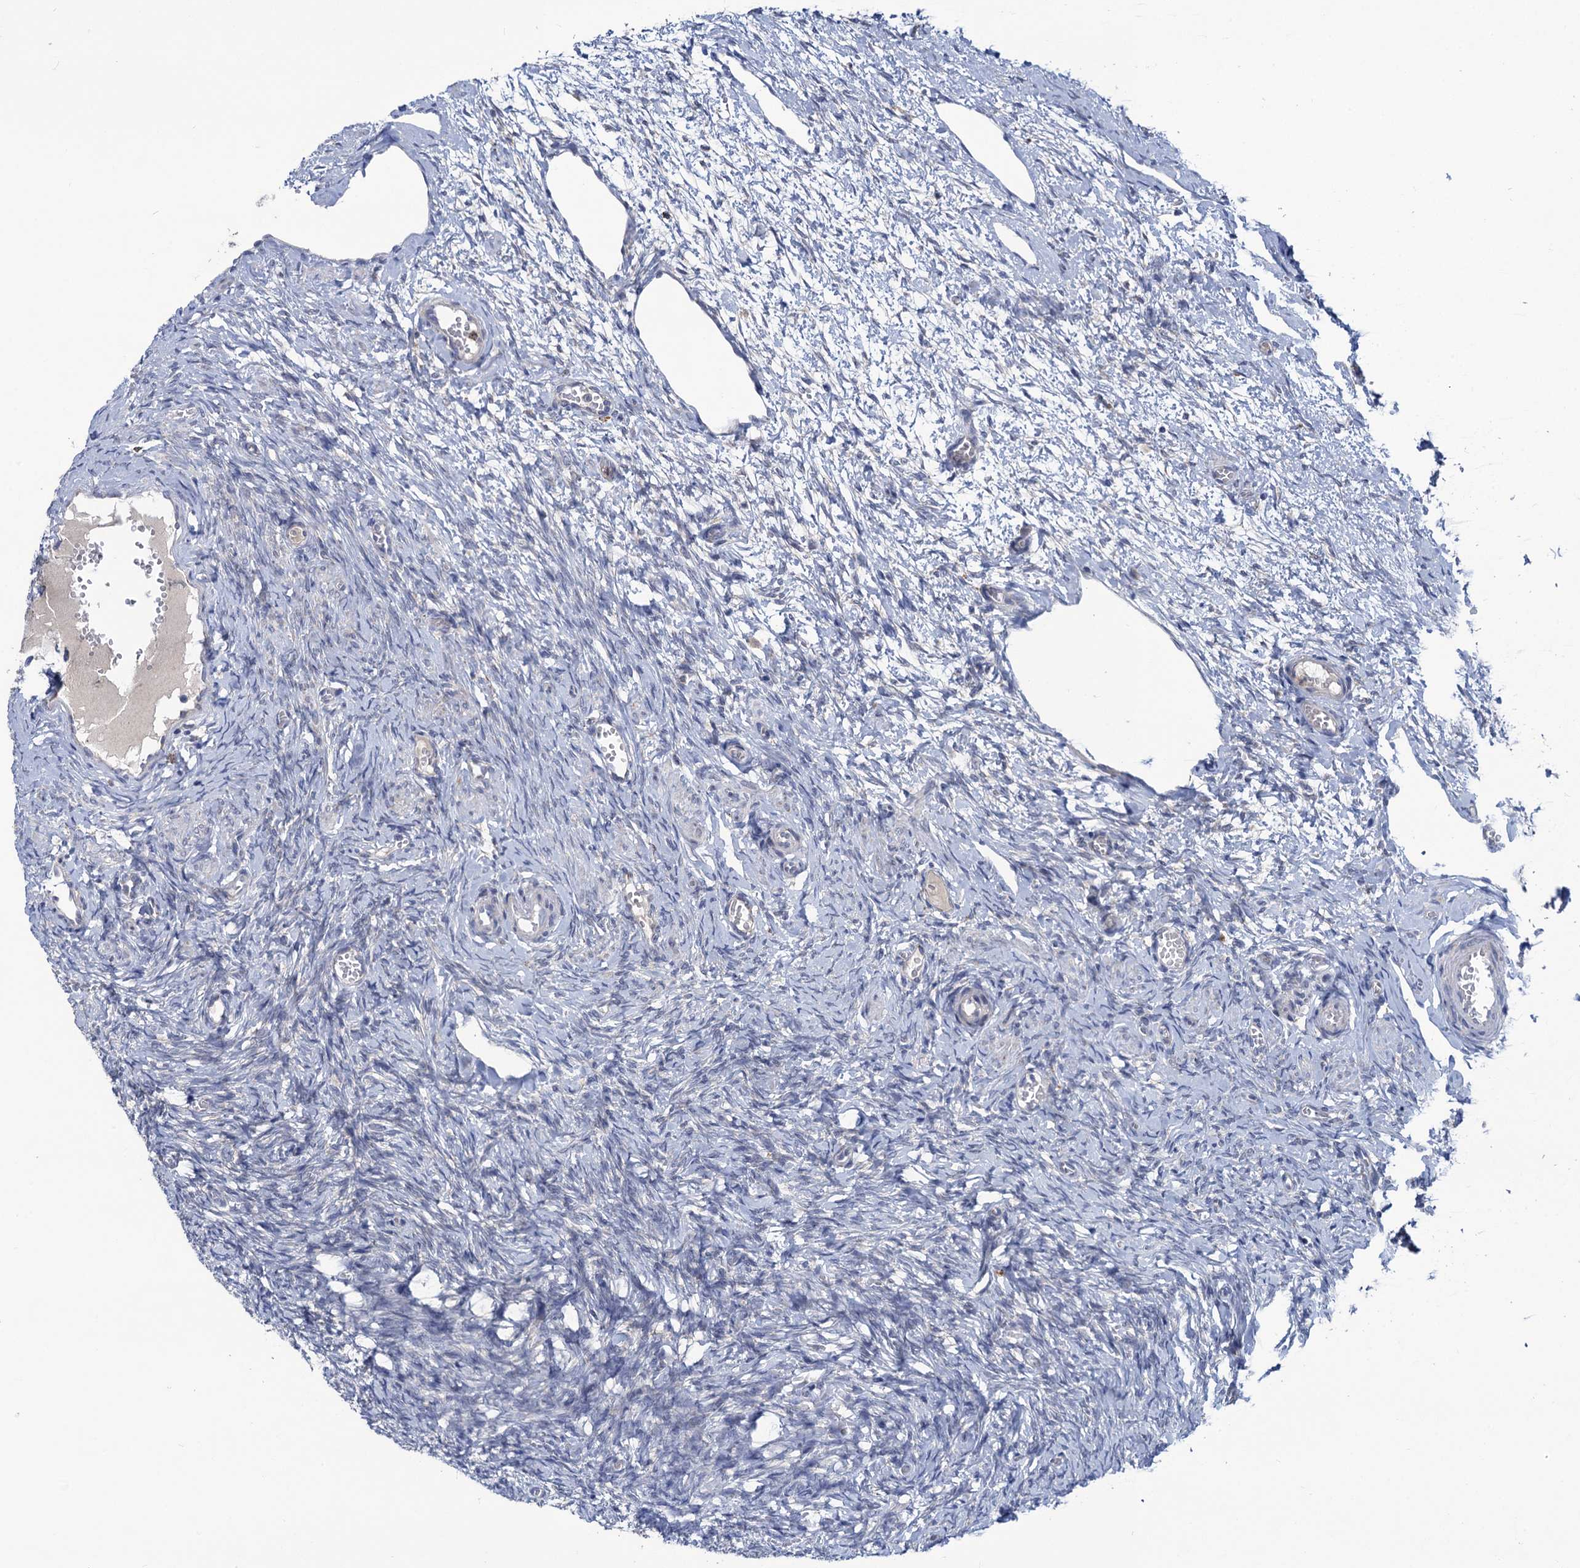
{"staining": {"intensity": "negative", "quantity": "none", "location": "none"}, "tissue": "ovary", "cell_type": "Ovarian stroma cells", "image_type": "normal", "snomed": [{"axis": "morphology", "description": "Adenocarcinoma, NOS"}, {"axis": "topography", "description": "Endometrium"}], "caption": "DAB (3,3'-diaminobenzidine) immunohistochemical staining of normal ovary reveals no significant positivity in ovarian stroma cells. (DAB (3,3'-diaminobenzidine) IHC visualized using brightfield microscopy, high magnification).", "gene": "ANKS3", "patient": {"sex": "female", "age": 32}}